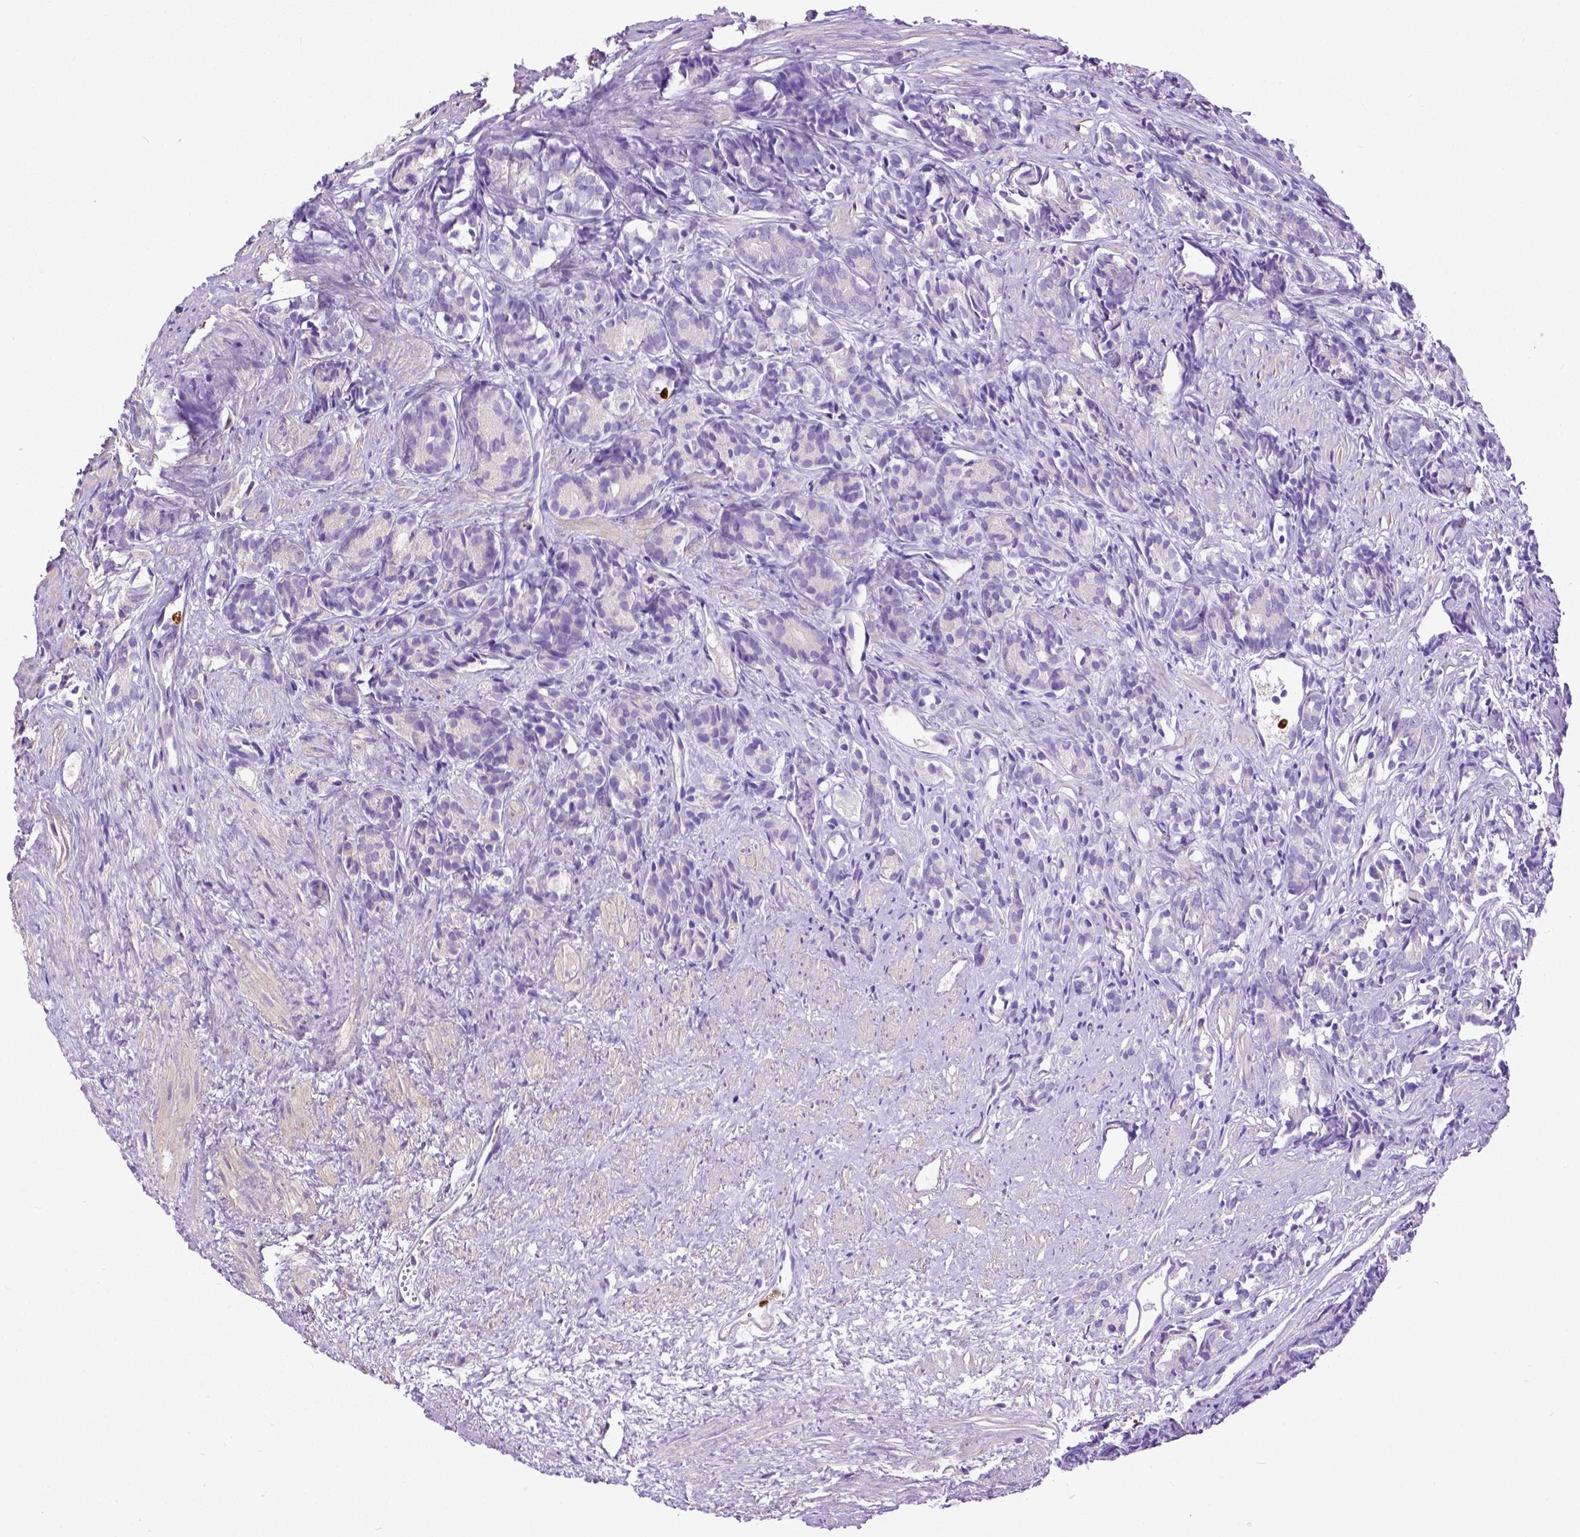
{"staining": {"intensity": "negative", "quantity": "none", "location": "none"}, "tissue": "prostate cancer", "cell_type": "Tumor cells", "image_type": "cancer", "snomed": [{"axis": "morphology", "description": "Adenocarcinoma, High grade"}, {"axis": "topography", "description": "Prostate"}], "caption": "An image of human prostate high-grade adenocarcinoma is negative for staining in tumor cells. Brightfield microscopy of IHC stained with DAB (brown) and hematoxylin (blue), captured at high magnification.", "gene": "MMP9", "patient": {"sex": "male", "age": 84}}